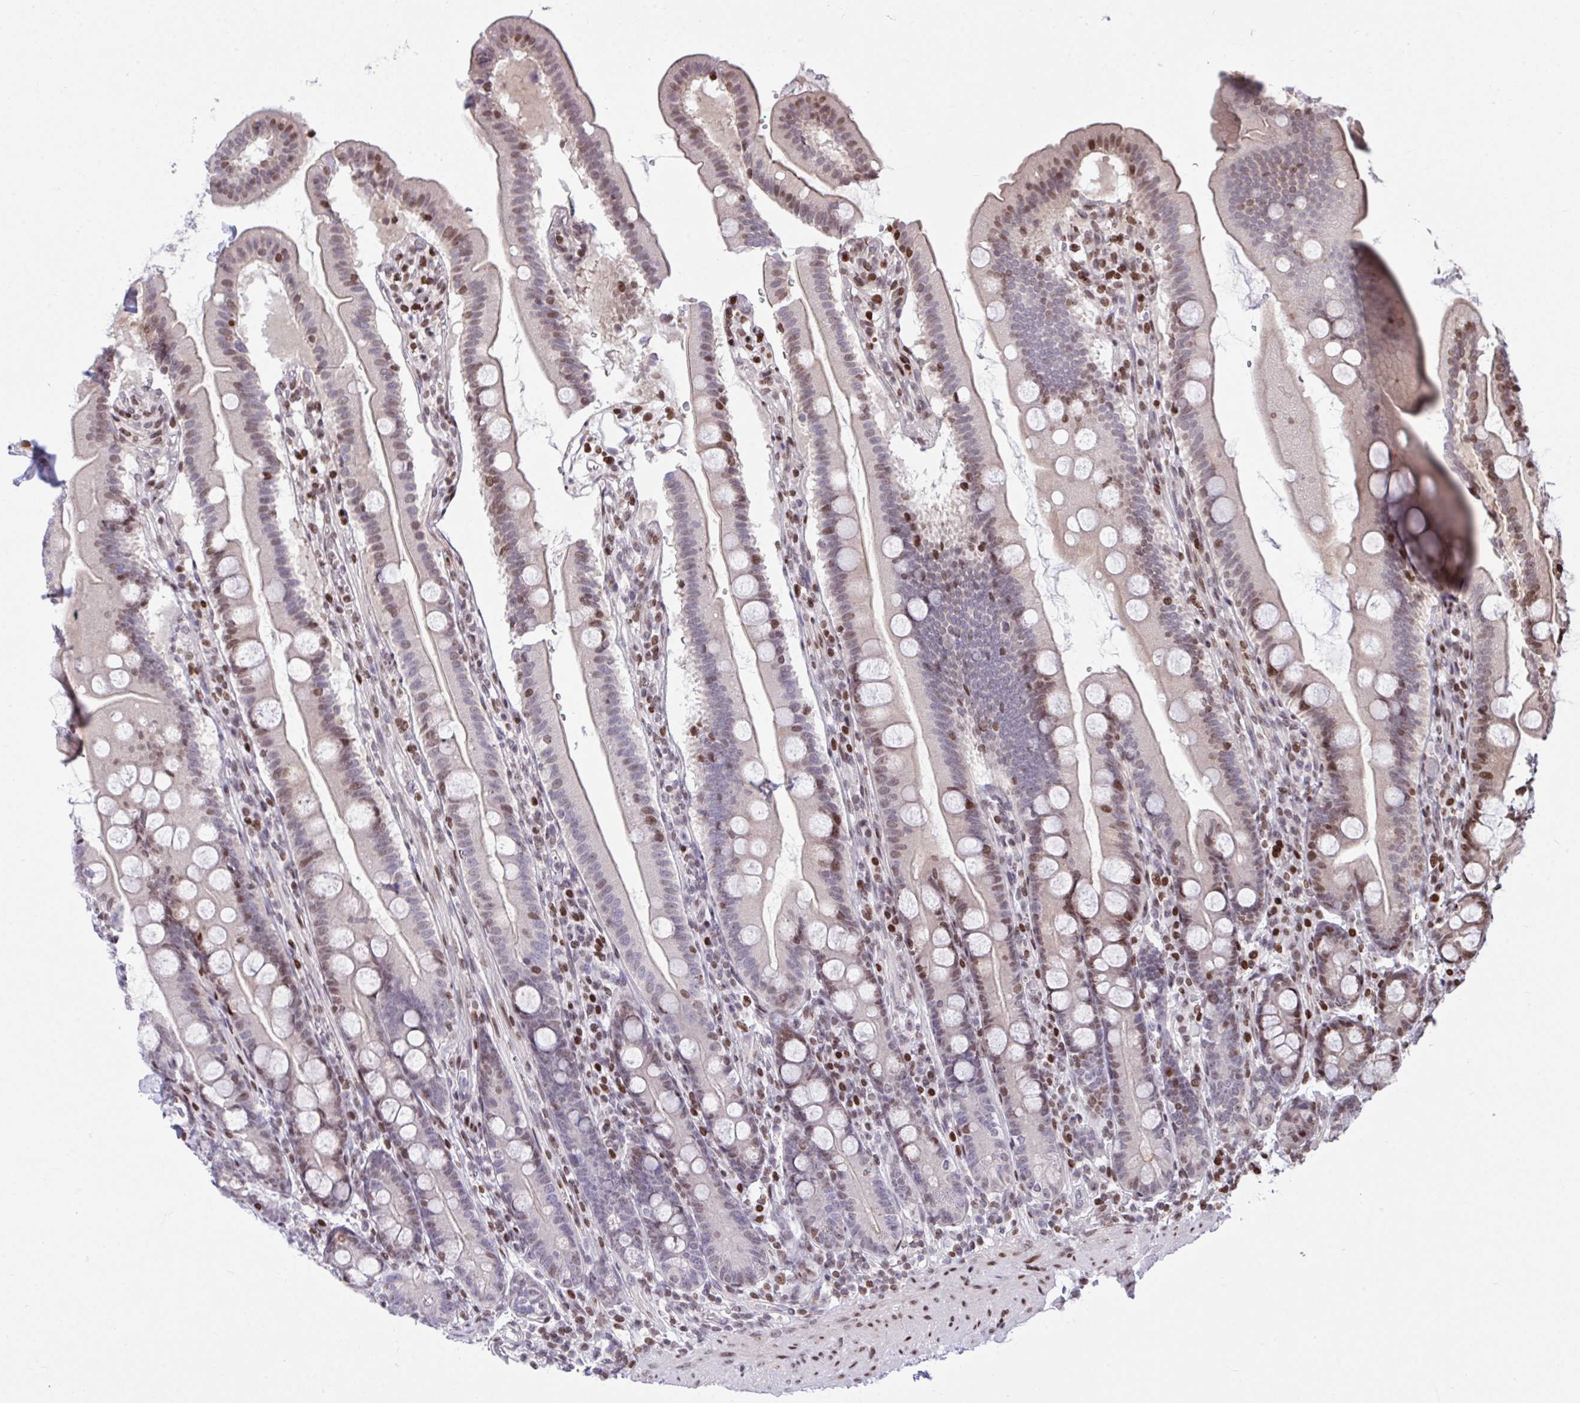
{"staining": {"intensity": "moderate", "quantity": "25%-75%", "location": "nuclear"}, "tissue": "duodenum", "cell_type": "Glandular cells", "image_type": "normal", "snomed": [{"axis": "morphology", "description": "Normal tissue, NOS"}, {"axis": "topography", "description": "Duodenum"}], "caption": "This photomicrograph shows immunohistochemistry staining of benign duodenum, with medium moderate nuclear expression in approximately 25%-75% of glandular cells.", "gene": "RAPGEF5", "patient": {"sex": "female", "age": 67}}